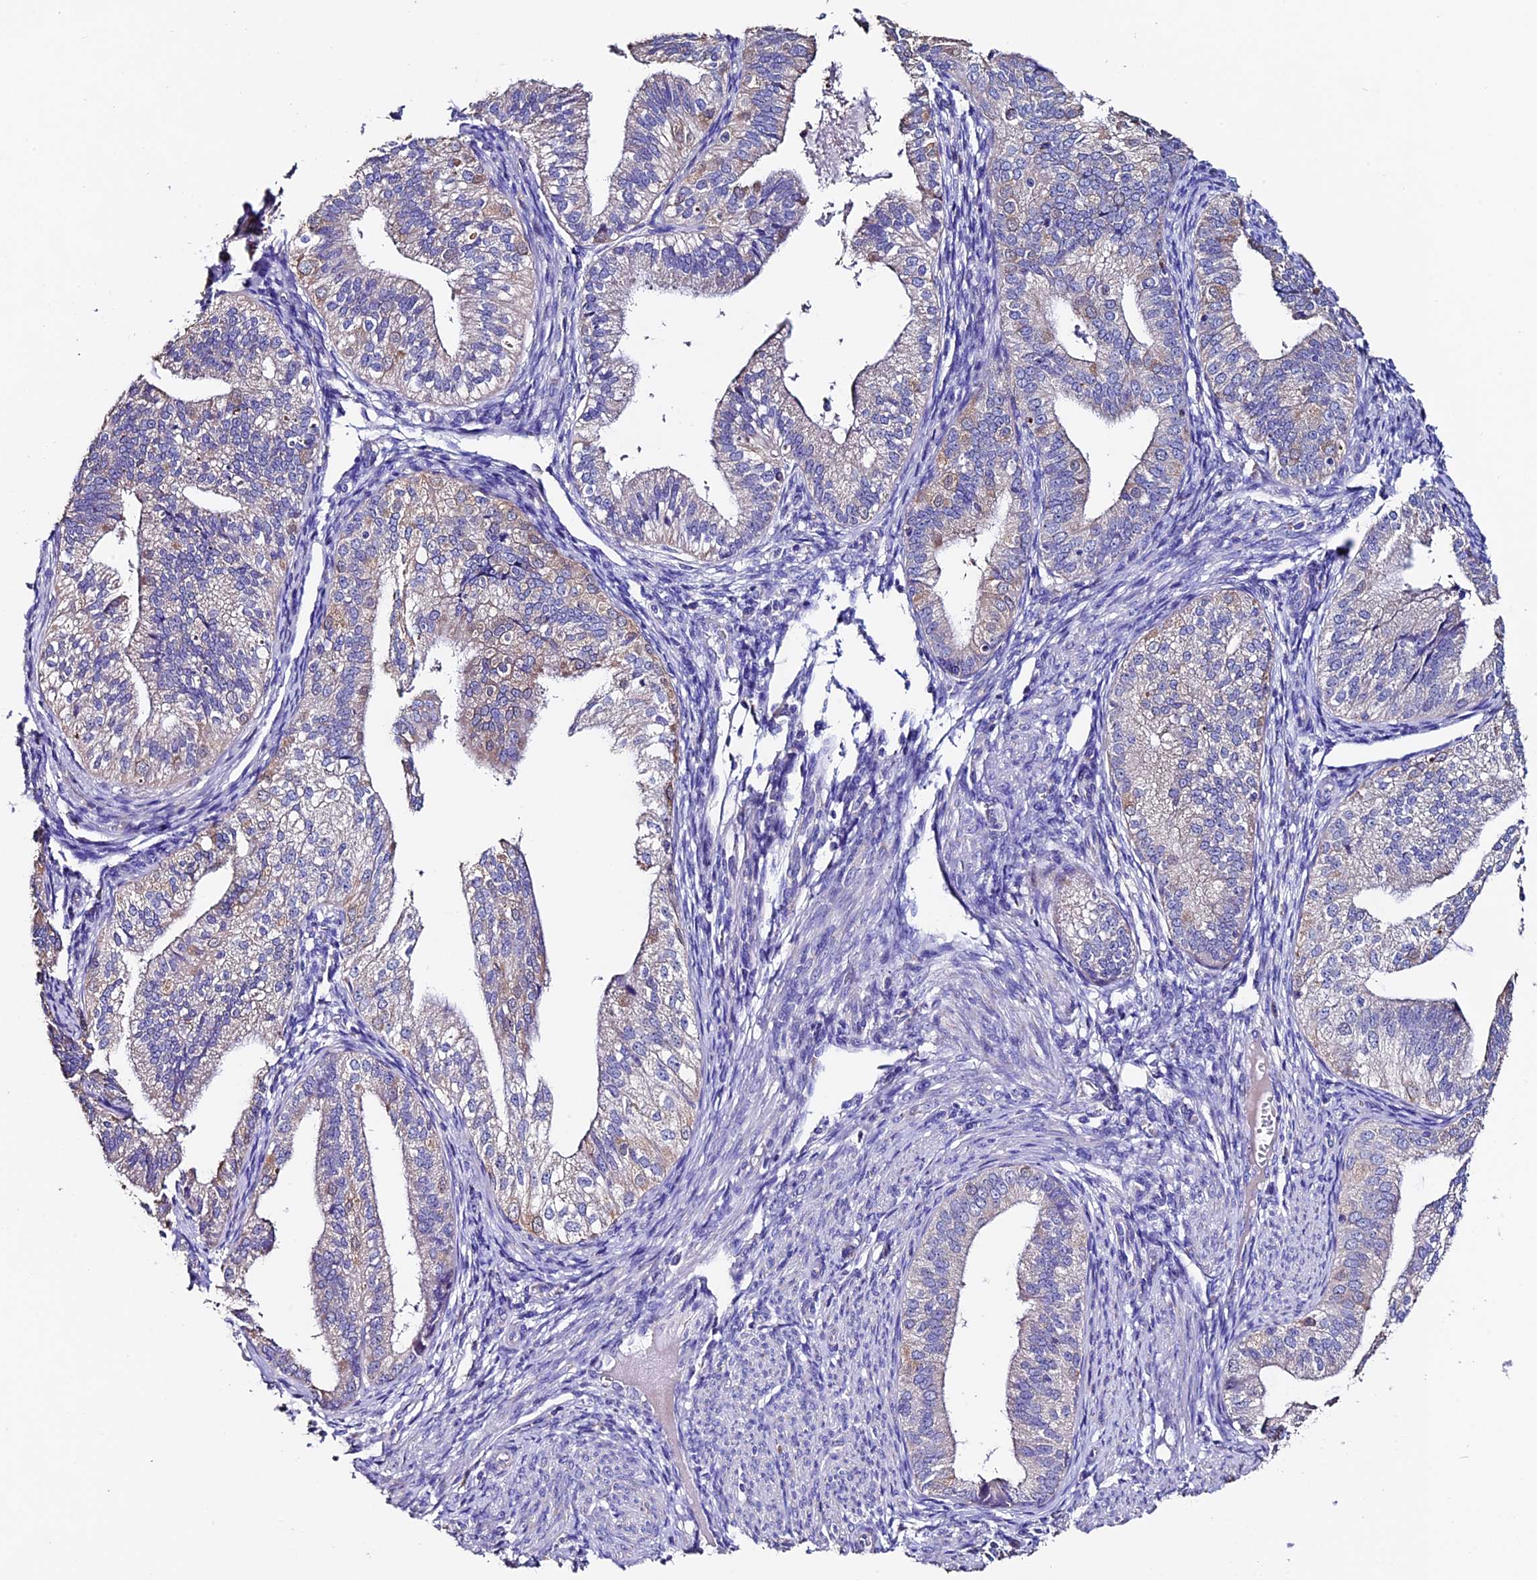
{"staining": {"intensity": "weak", "quantity": "<25%", "location": "cytoplasmic/membranous"}, "tissue": "endometrial cancer", "cell_type": "Tumor cells", "image_type": "cancer", "snomed": [{"axis": "morphology", "description": "Adenocarcinoma, NOS"}, {"axis": "topography", "description": "Endometrium"}], "caption": "A high-resolution image shows immunohistochemistry (IHC) staining of endometrial cancer (adenocarcinoma), which shows no significant positivity in tumor cells.", "gene": "FBXW9", "patient": {"sex": "female", "age": 50}}